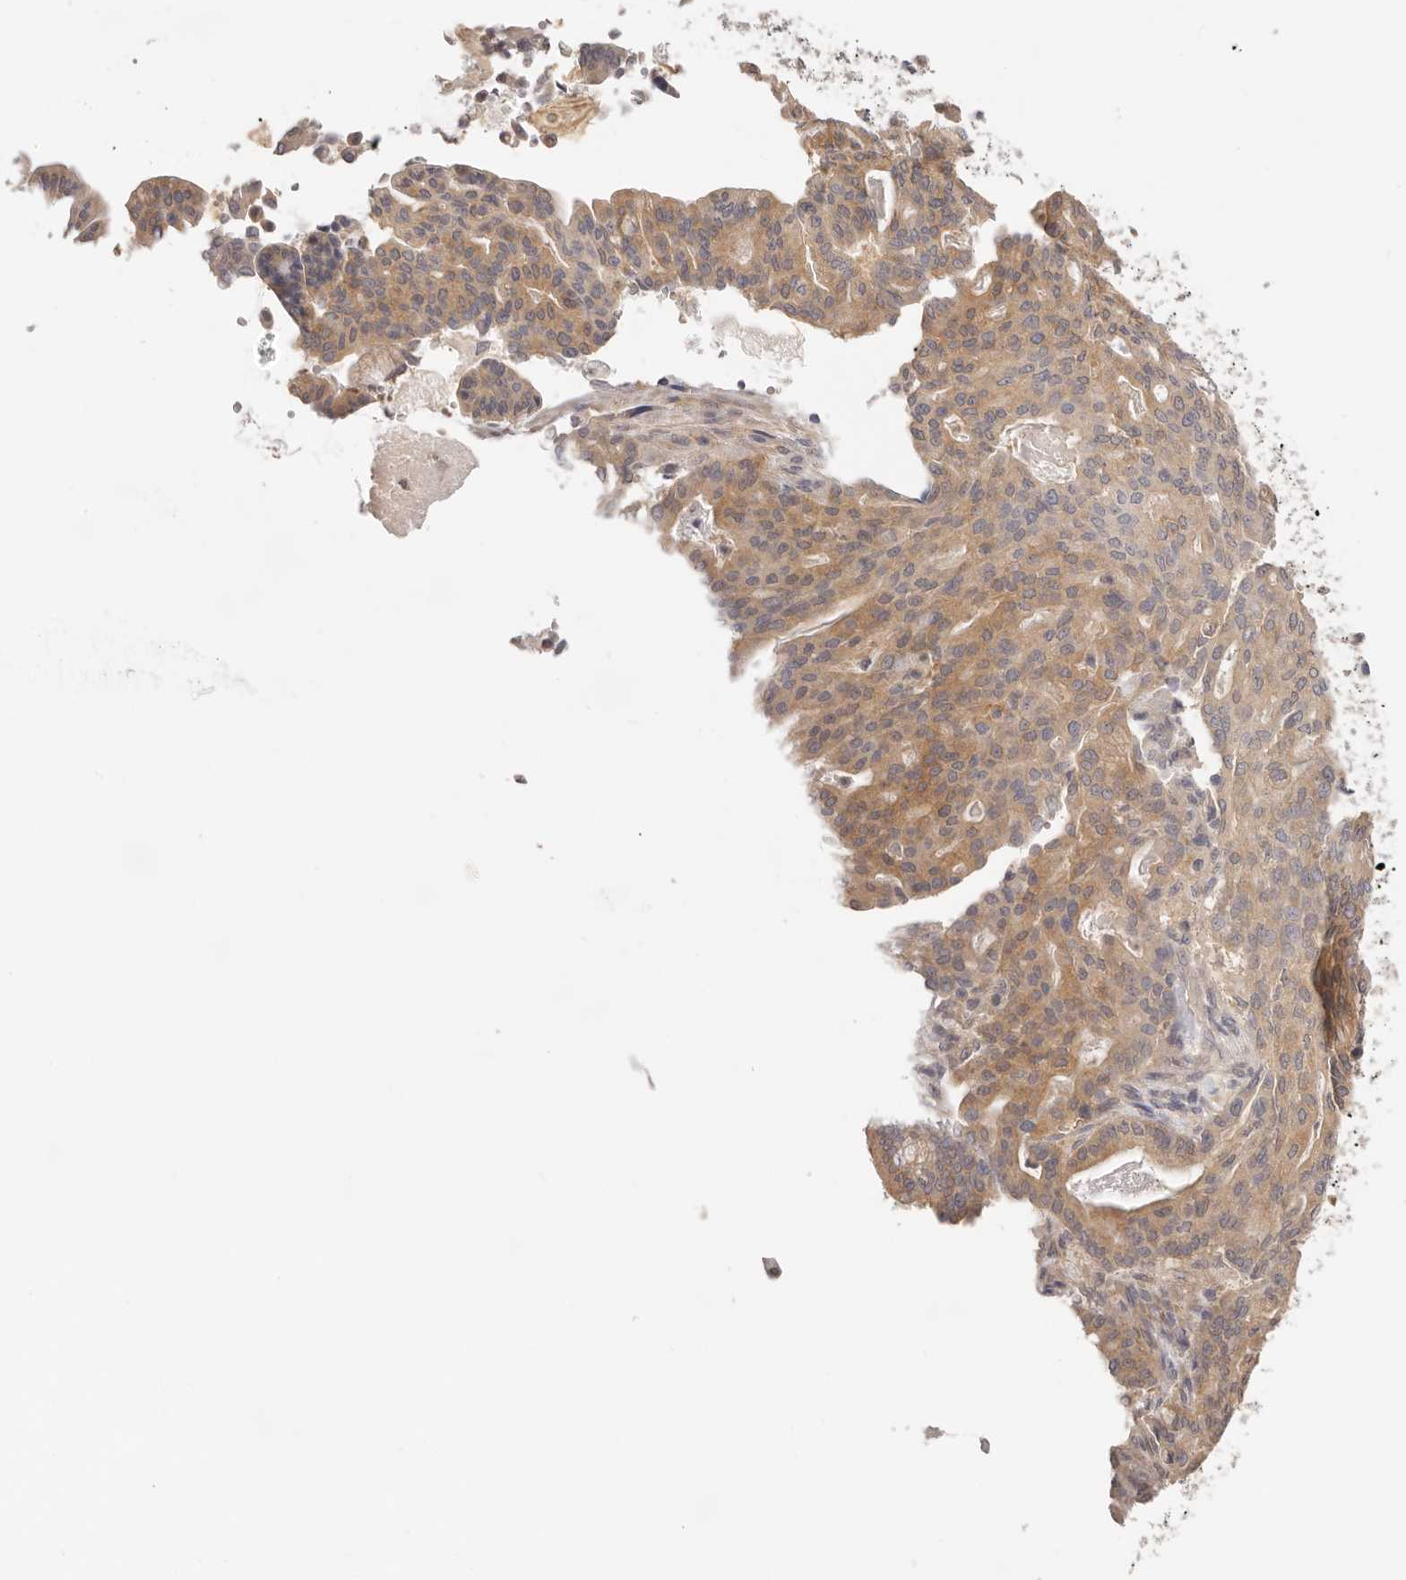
{"staining": {"intensity": "moderate", "quantity": "<25%", "location": "cytoplasmic/membranous"}, "tissue": "pancreatic cancer", "cell_type": "Tumor cells", "image_type": "cancer", "snomed": [{"axis": "morphology", "description": "Adenocarcinoma, NOS"}, {"axis": "topography", "description": "Pancreas"}], "caption": "This is a micrograph of IHC staining of pancreatic cancer, which shows moderate positivity in the cytoplasmic/membranous of tumor cells.", "gene": "GGPS1", "patient": {"sex": "male", "age": 63}}